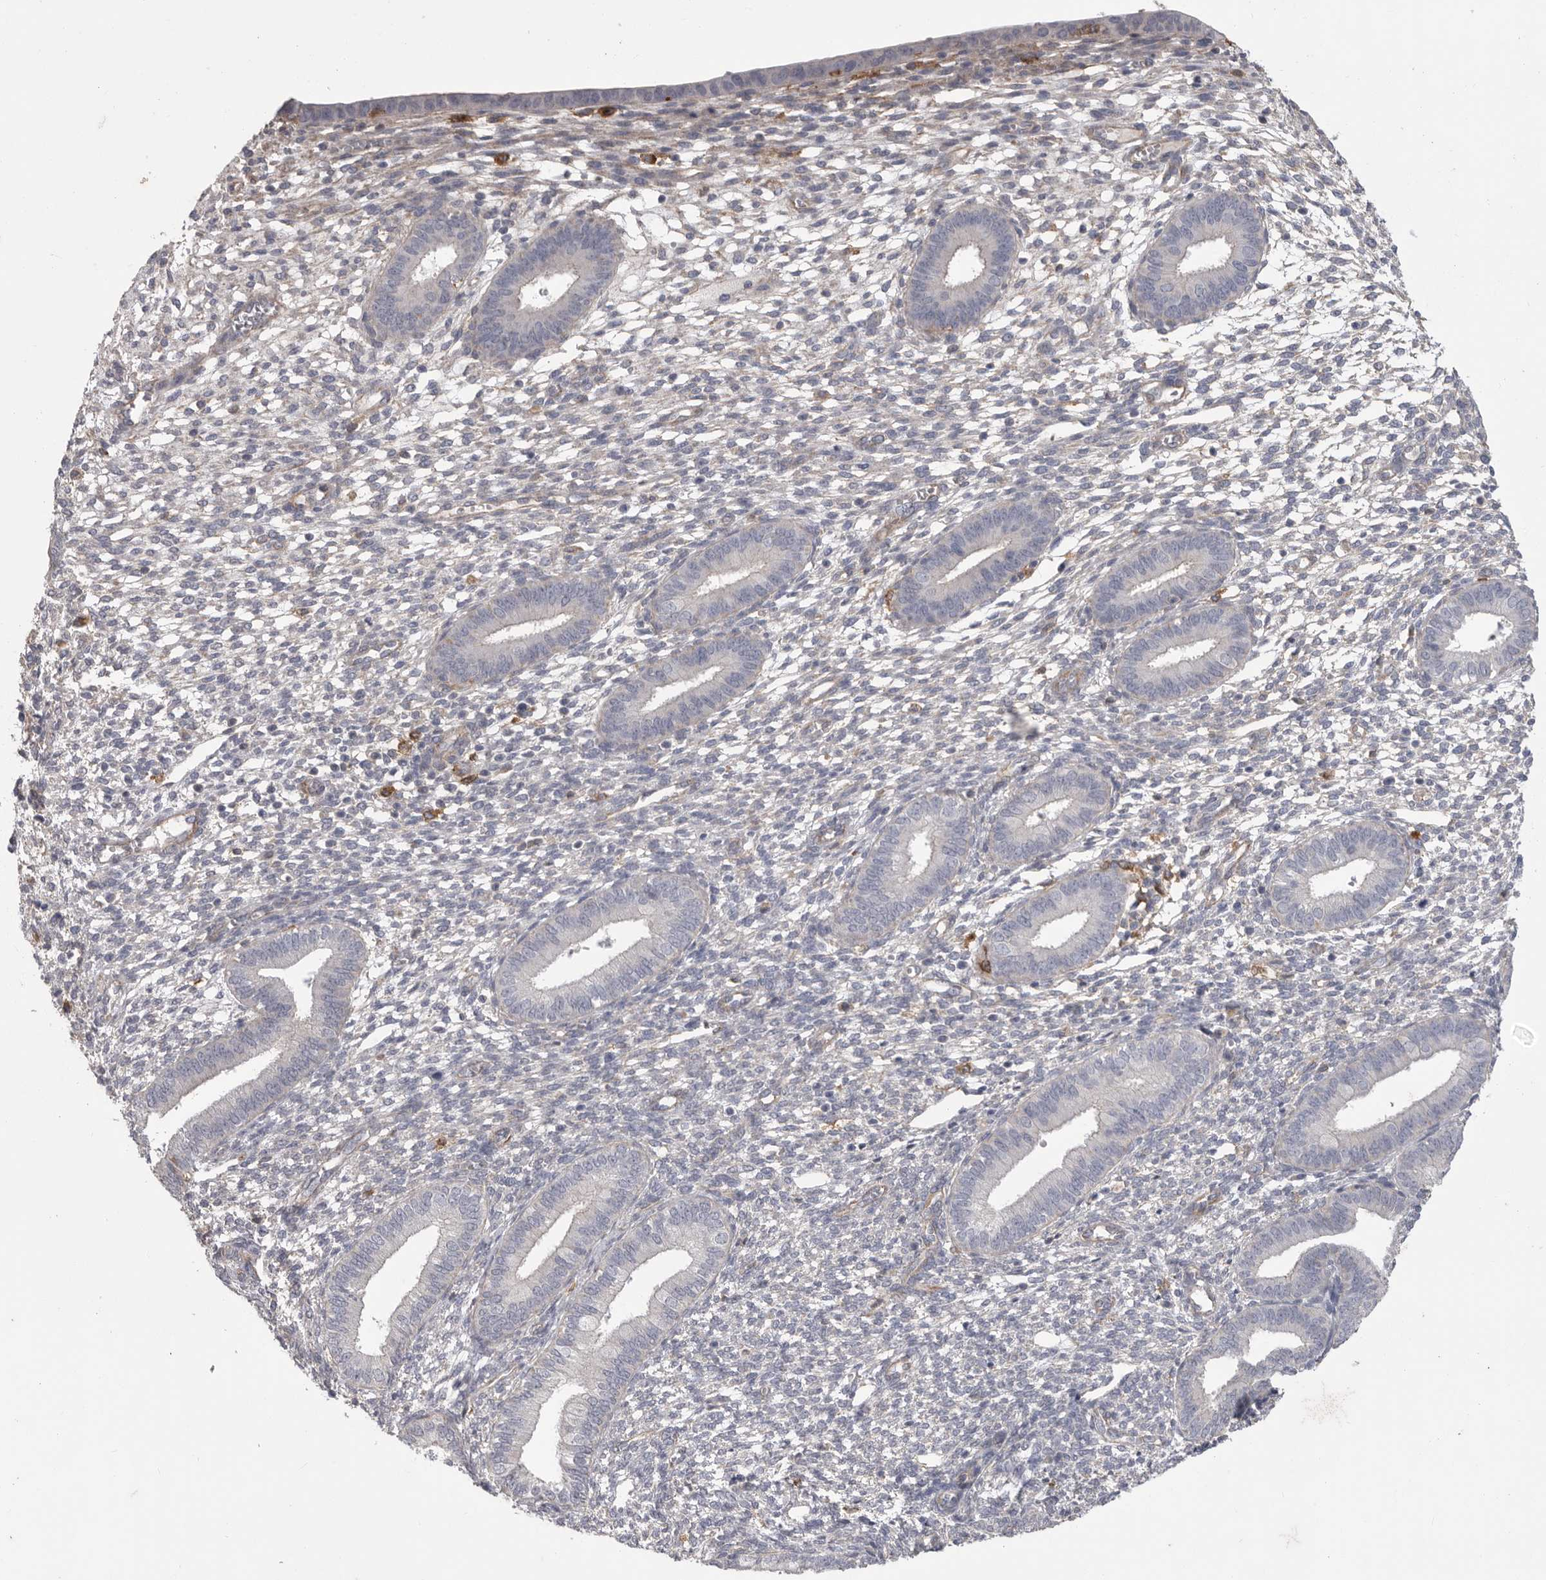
{"staining": {"intensity": "negative", "quantity": "none", "location": "none"}, "tissue": "endometrium", "cell_type": "Cells in endometrial stroma", "image_type": "normal", "snomed": [{"axis": "morphology", "description": "Normal tissue, NOS"}, {"axis": "topography", "description": "Endometrium"}], "caption": "IHC of normal human endometrium shows no positivity in cells in endometrial stroma.", "gene": "SIGLEC10", "patient": {"sex": "female", "age": 46}}